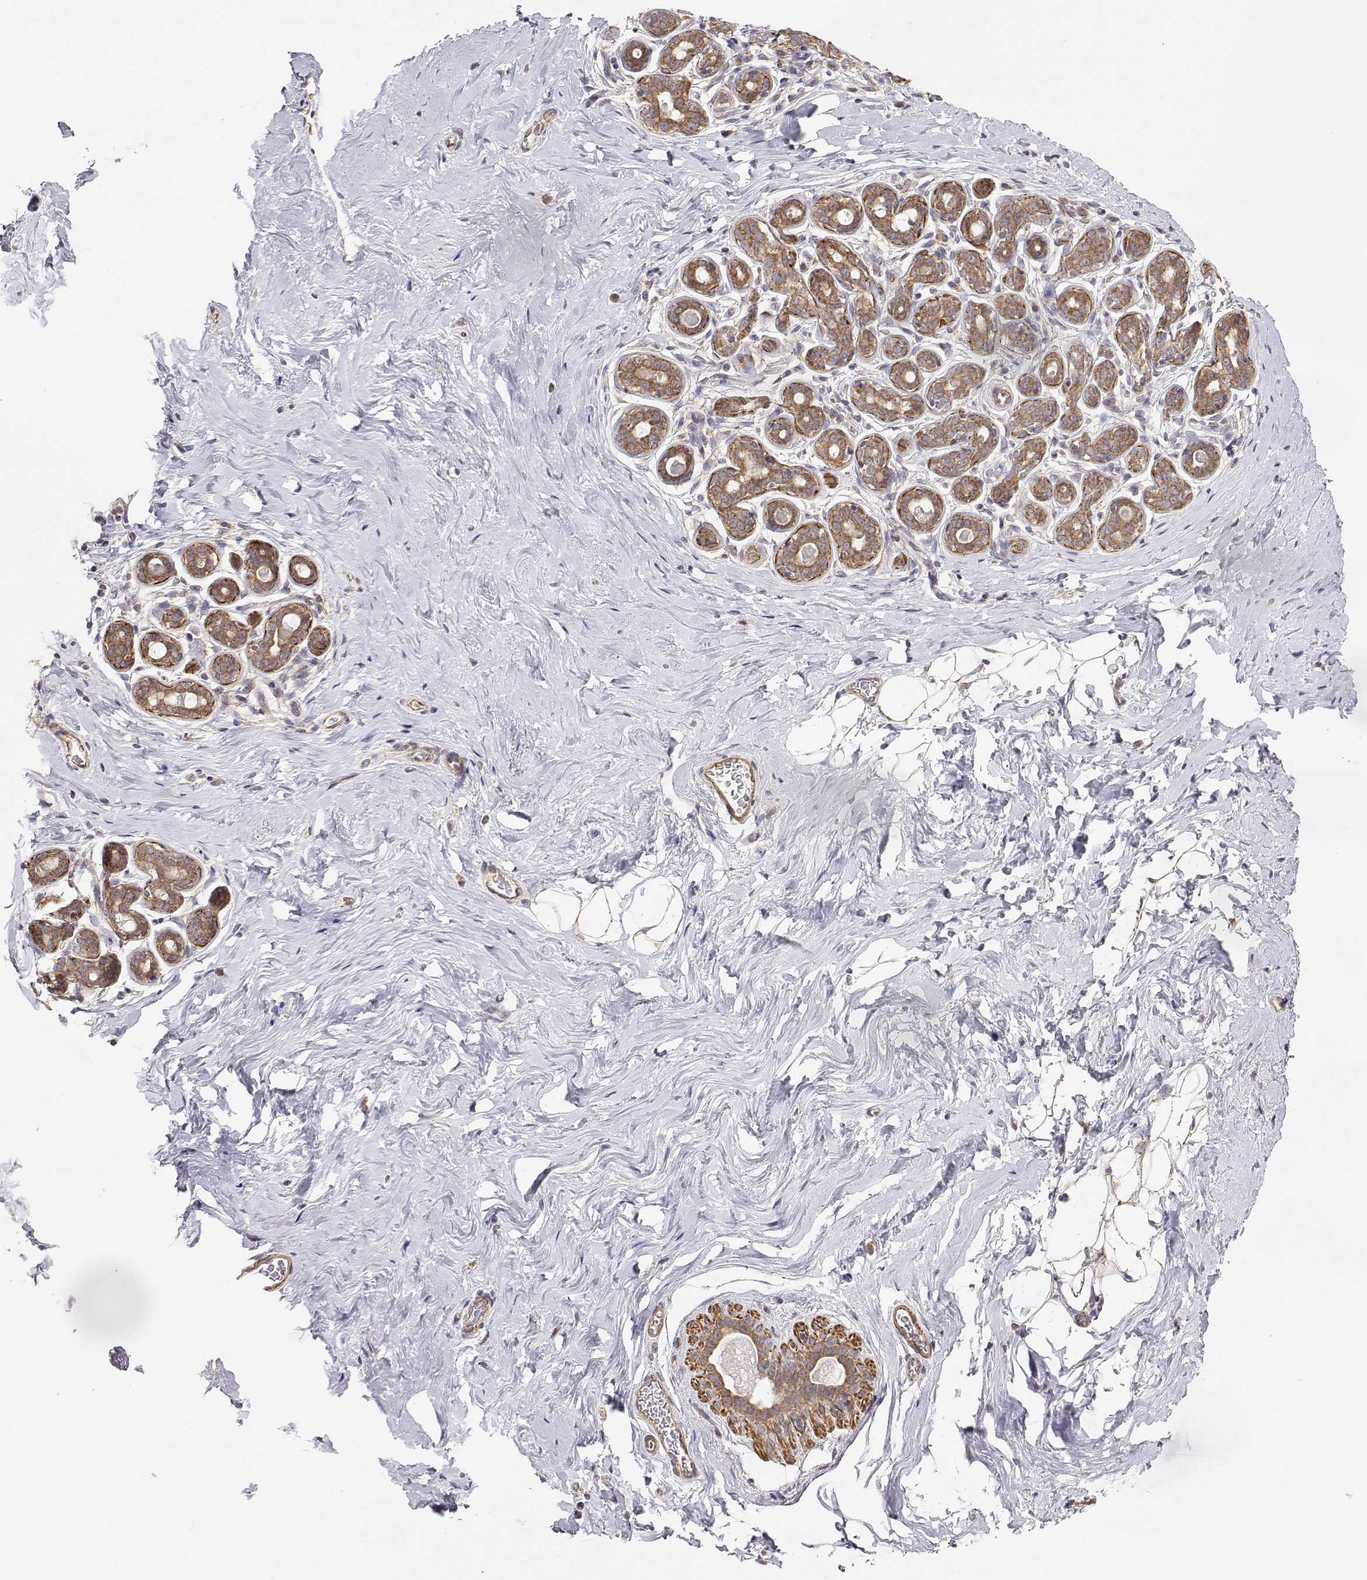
{"staining": {"intensity": "weak", "quantity": ">75%", "location": "cytoplasmic/membranous"}, "tissue": "breast", "cell_type": "Adipocytes", "image_type": "normal", "snomed": [{"axis": "morphology", "description": "Normal tissue, NOS"}, {"axis": "topography", "description": "Skin"}, {"axis": "topography", "description": "Breast"}], "caption": "IHC (DAB) staining of unremarkable human breast demonstrates weak cytoplasmic/membranous protein expression in about >75% of adipocytes. Using DAB (brown) and hematoxylin (blue) stains, captured at high magnification using brightfield microscopy.", "gene": "PAIP1", "patient": {"sex": "female", "age": 43}}